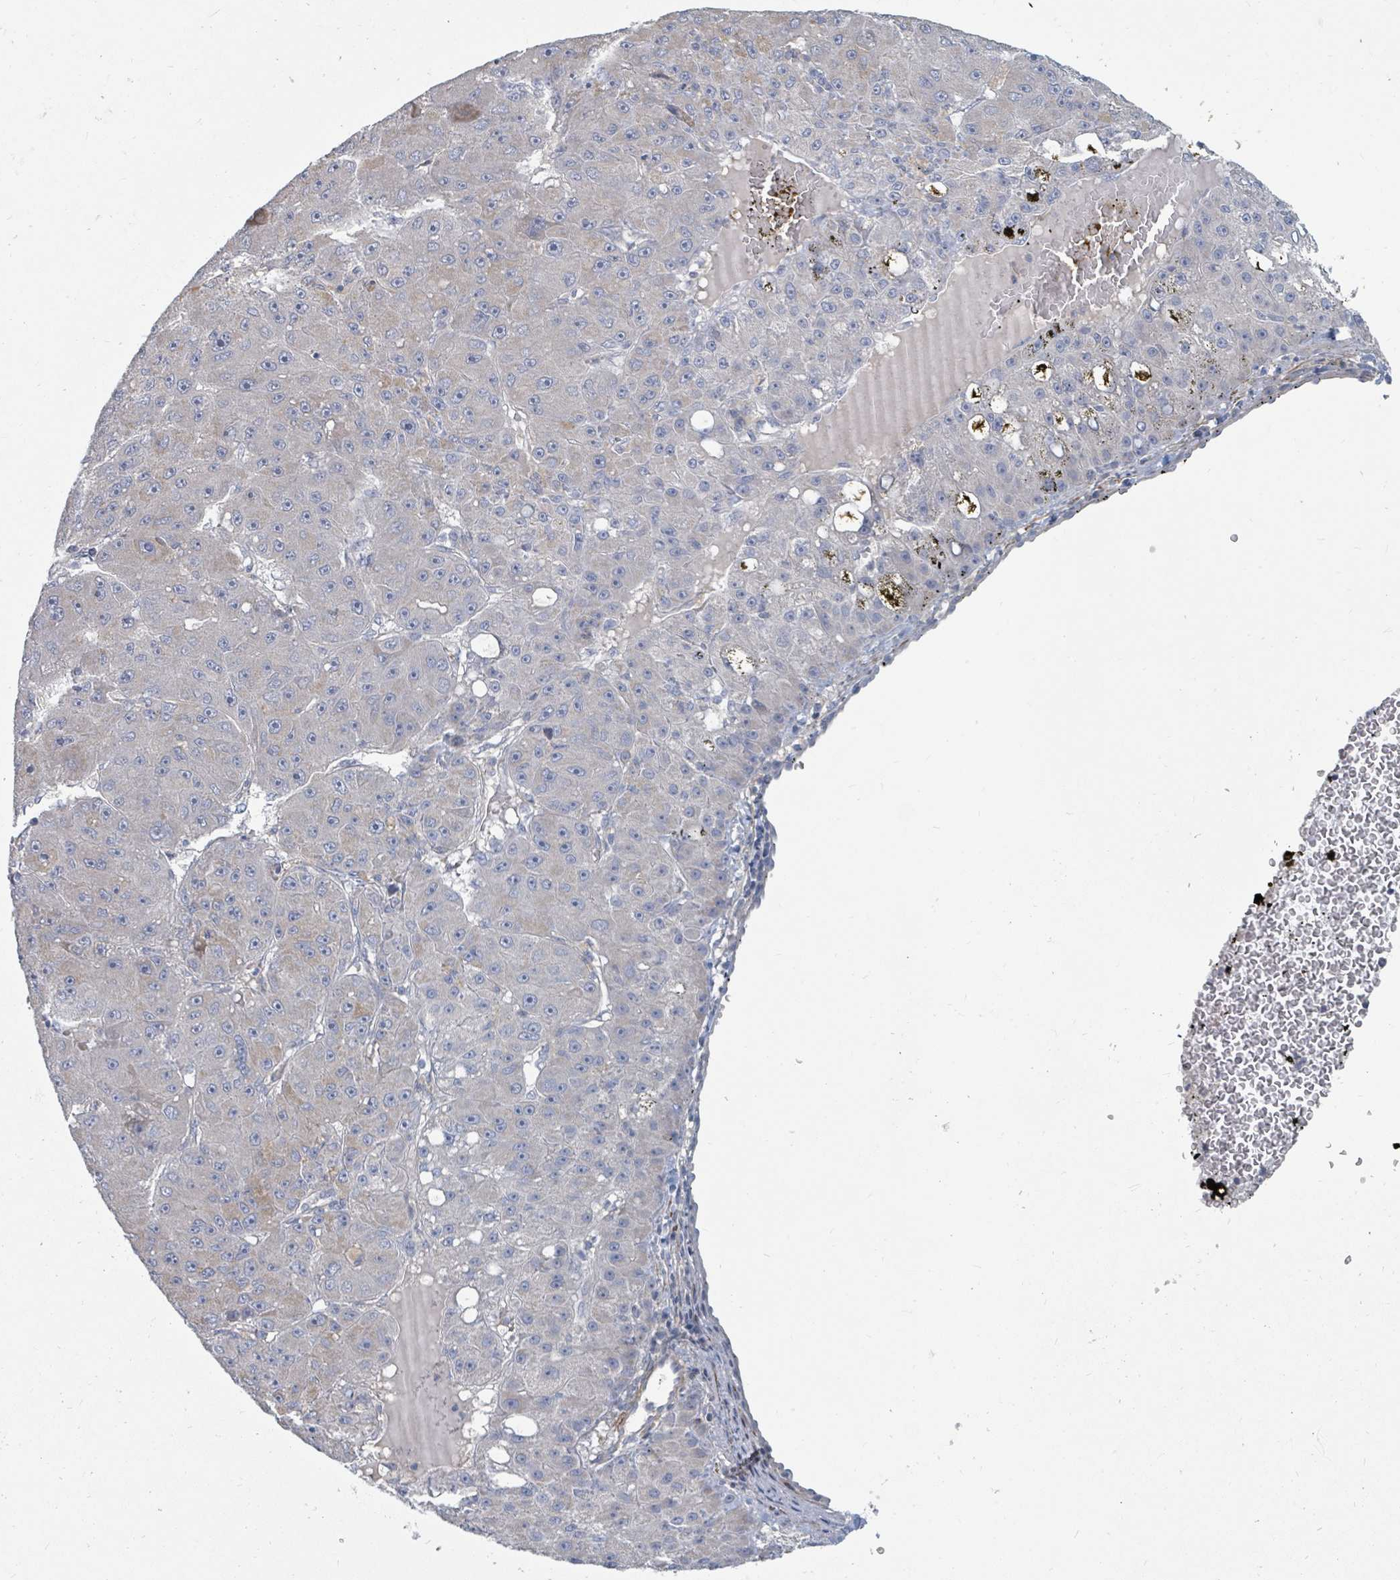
{"staining": {"intensity": "negative", "quantity": "none", "location": "none"}, "tissue": "liver cancer", "cell_type": "Tumor cells", "image_type": "cancer", "snomed": [{"axis": "morphology", "description": "Carcinoma, Hepatocellular, NOS"}, {"axis": "topography", "description": "Liver"}], "caption": "Hepatocellular carcinoma (liver) was stained to show a protein in brown. There is no significant expression in tumor cells. The staining is performed using DAB brown chromogen with nuclei counter-stained in using hematoxylin.", "gene": "ARGFX", "patient": {"sex": "male", "age": 67}}